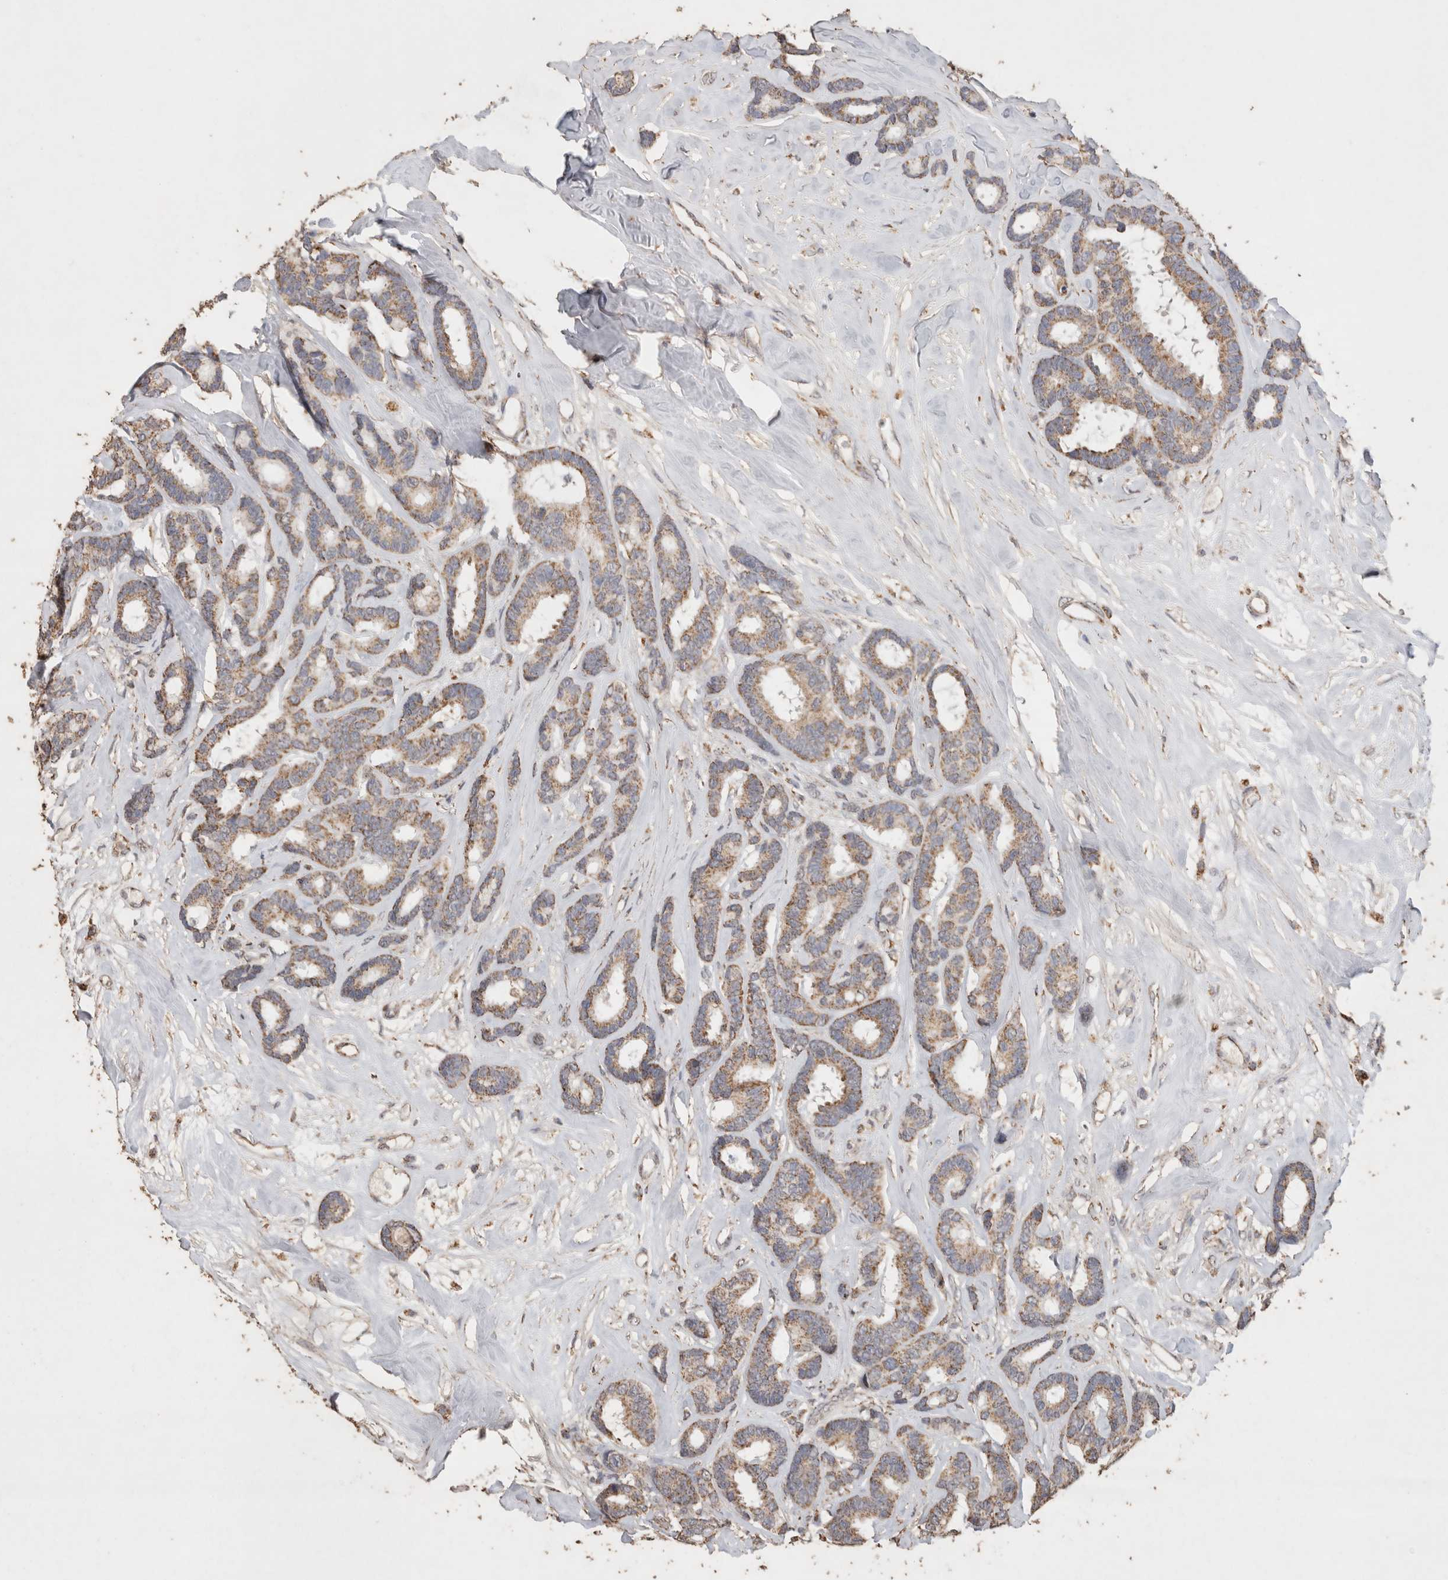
{"staining": {"intensity": "weak", "quantity": ">75%", "location": "cytoplasmic/membranous"}, "tissue": "breast cancer", "cell_type": "Tumor cells", "image_type": "cancer", "snomed": [{"axis": "morphology", "description": "Duct carcinoma"}, {"axis": "topography", "description": "Breast"}], "caption": "Immunohistochemical staining of human breast invasive ductal carcinoma demonstrates weak cytoplasmic/membranous protein expression in approximately >75% of tumor cells.", "gene": "ACADM", "patient": {"sex": "female", "age": 87}}